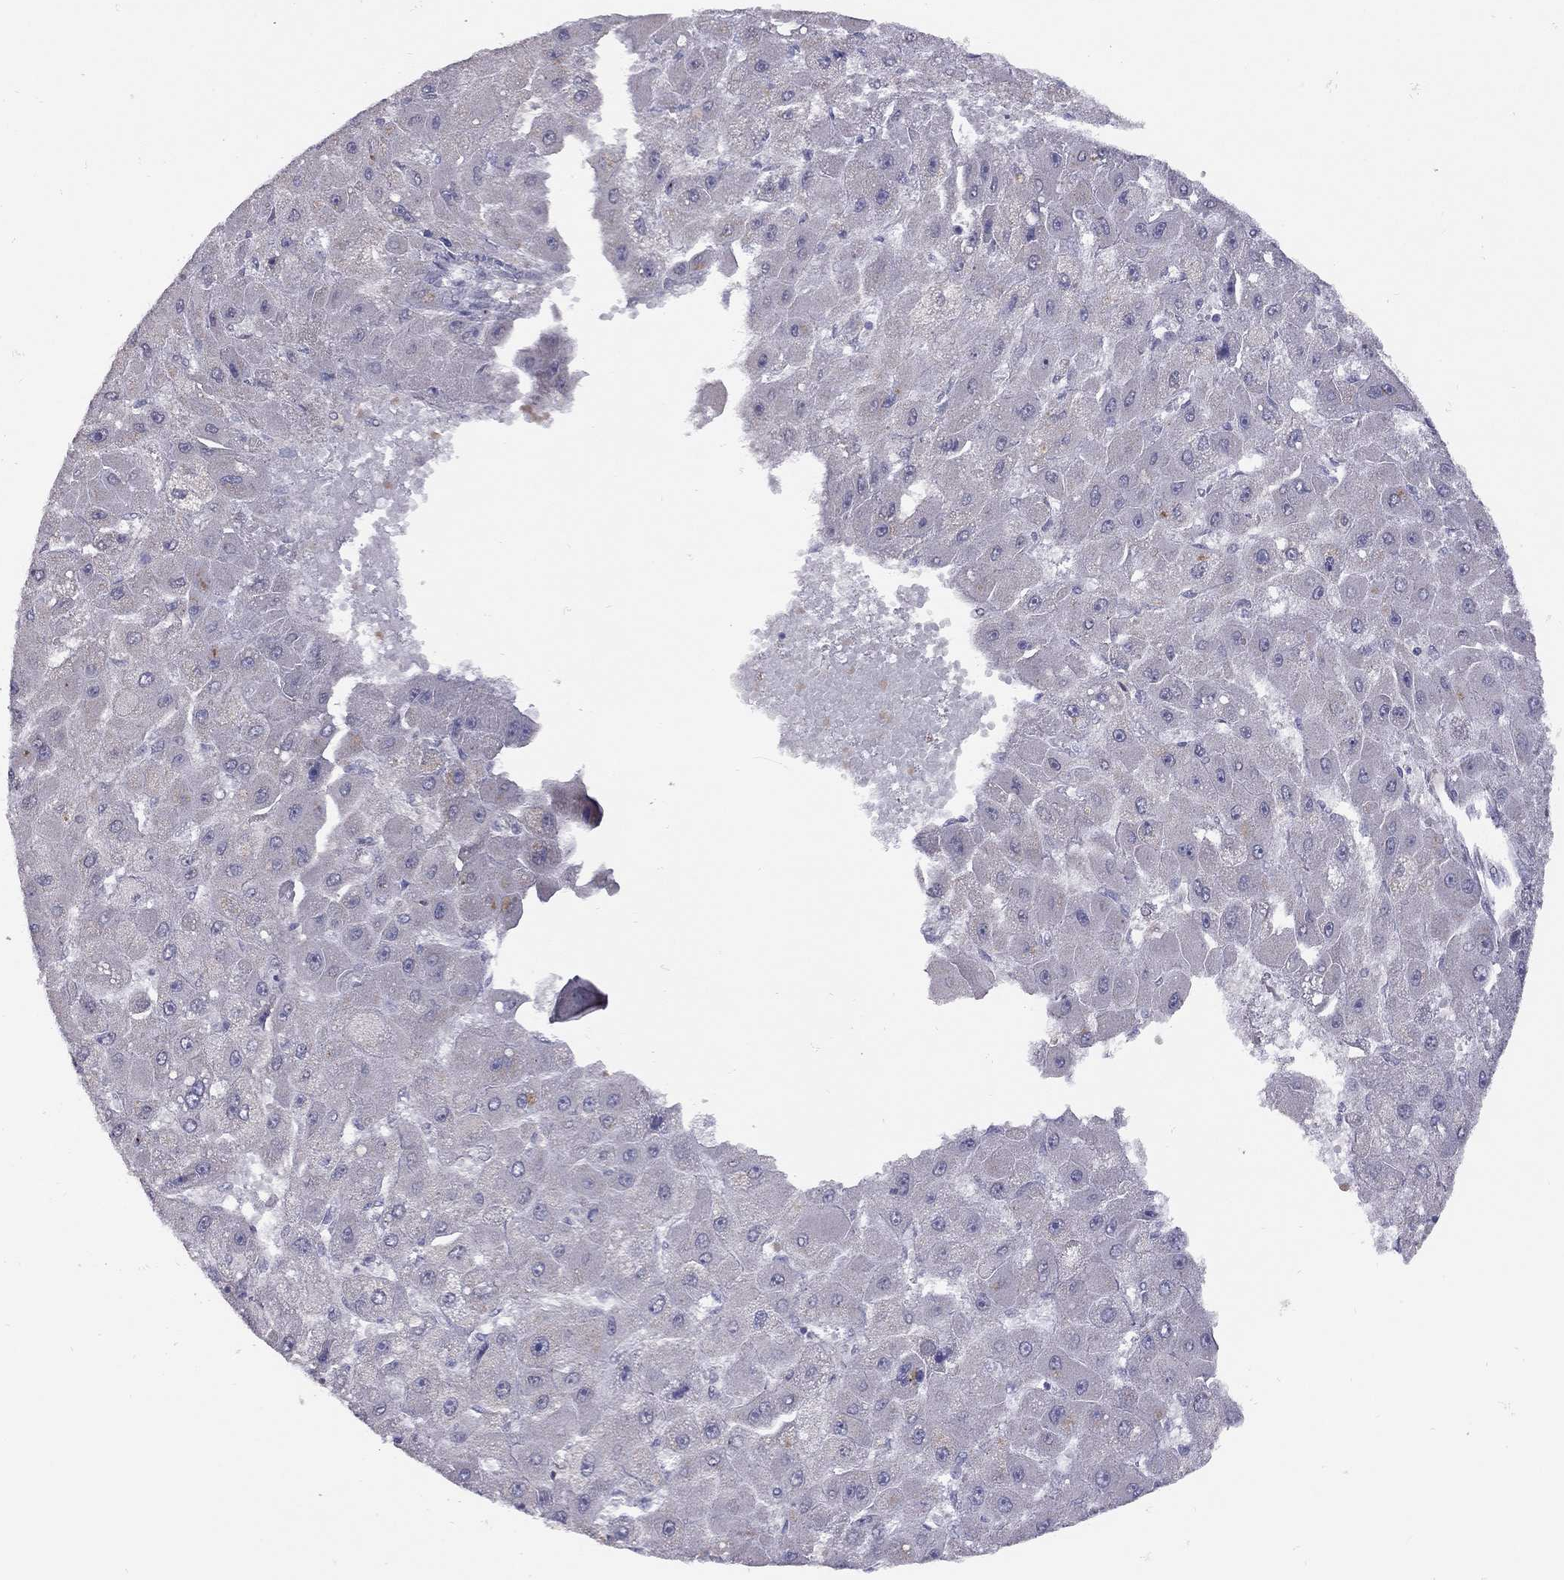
{"staining": {"intensity": "negative", "quantity": "none", "location": "none"}, "tissue": "liver cancer", "cell_type": "Tumor cells", "image_type": "cancer", "snomed": [{"axis": "morphology", "description": "Carcinoma, Hepatocellular, NOS"}, {"axis": "topography", "description": "Liver"}], "caption": "Immunohistochemical staining of liver cancer (hepatocellular carcinoma) reveals no significant expression in tumor cells. (Immunohistochemistry (ihc), brightfield microscopy, high magnification).", "gene": "RTP5", "patient": {"sex": "female", "age": 25}}